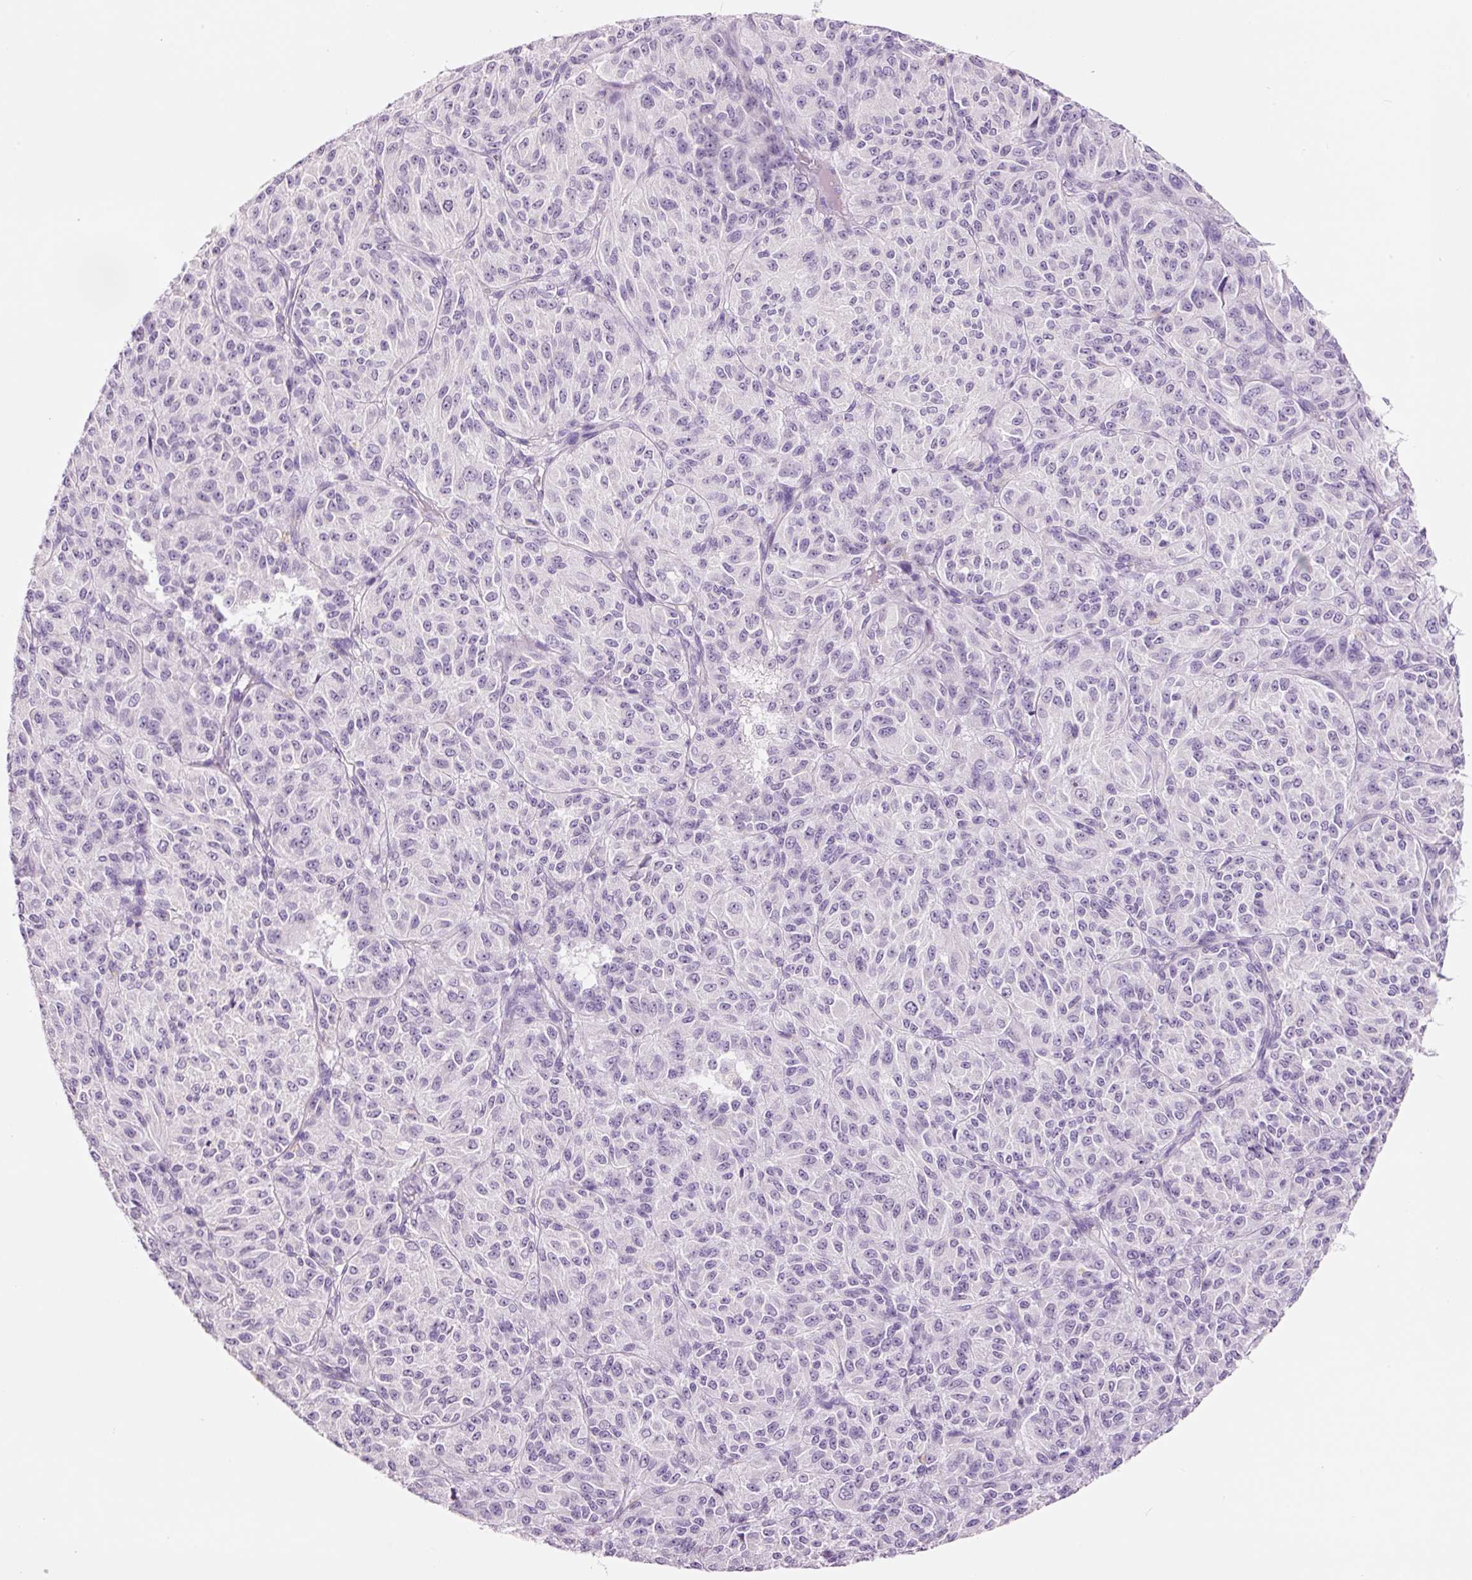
{"staining": {"intensity": "negative", "quantity": "none", "location": "none"}, "tissue": "melanoma", "cell_type": "Tumor cells", "image_type": "cancer", "snomed": [{"axis": "morphology", "description": "Malignant melanoma, Metastatic site"}, {"axis": "topography", "description": "Brain"}], "caption": "The IHC image has no significant staining in tumor cells of melanoma tissue.", "gene": "GCG", "patient": {"sex": "female", "age": 56}}